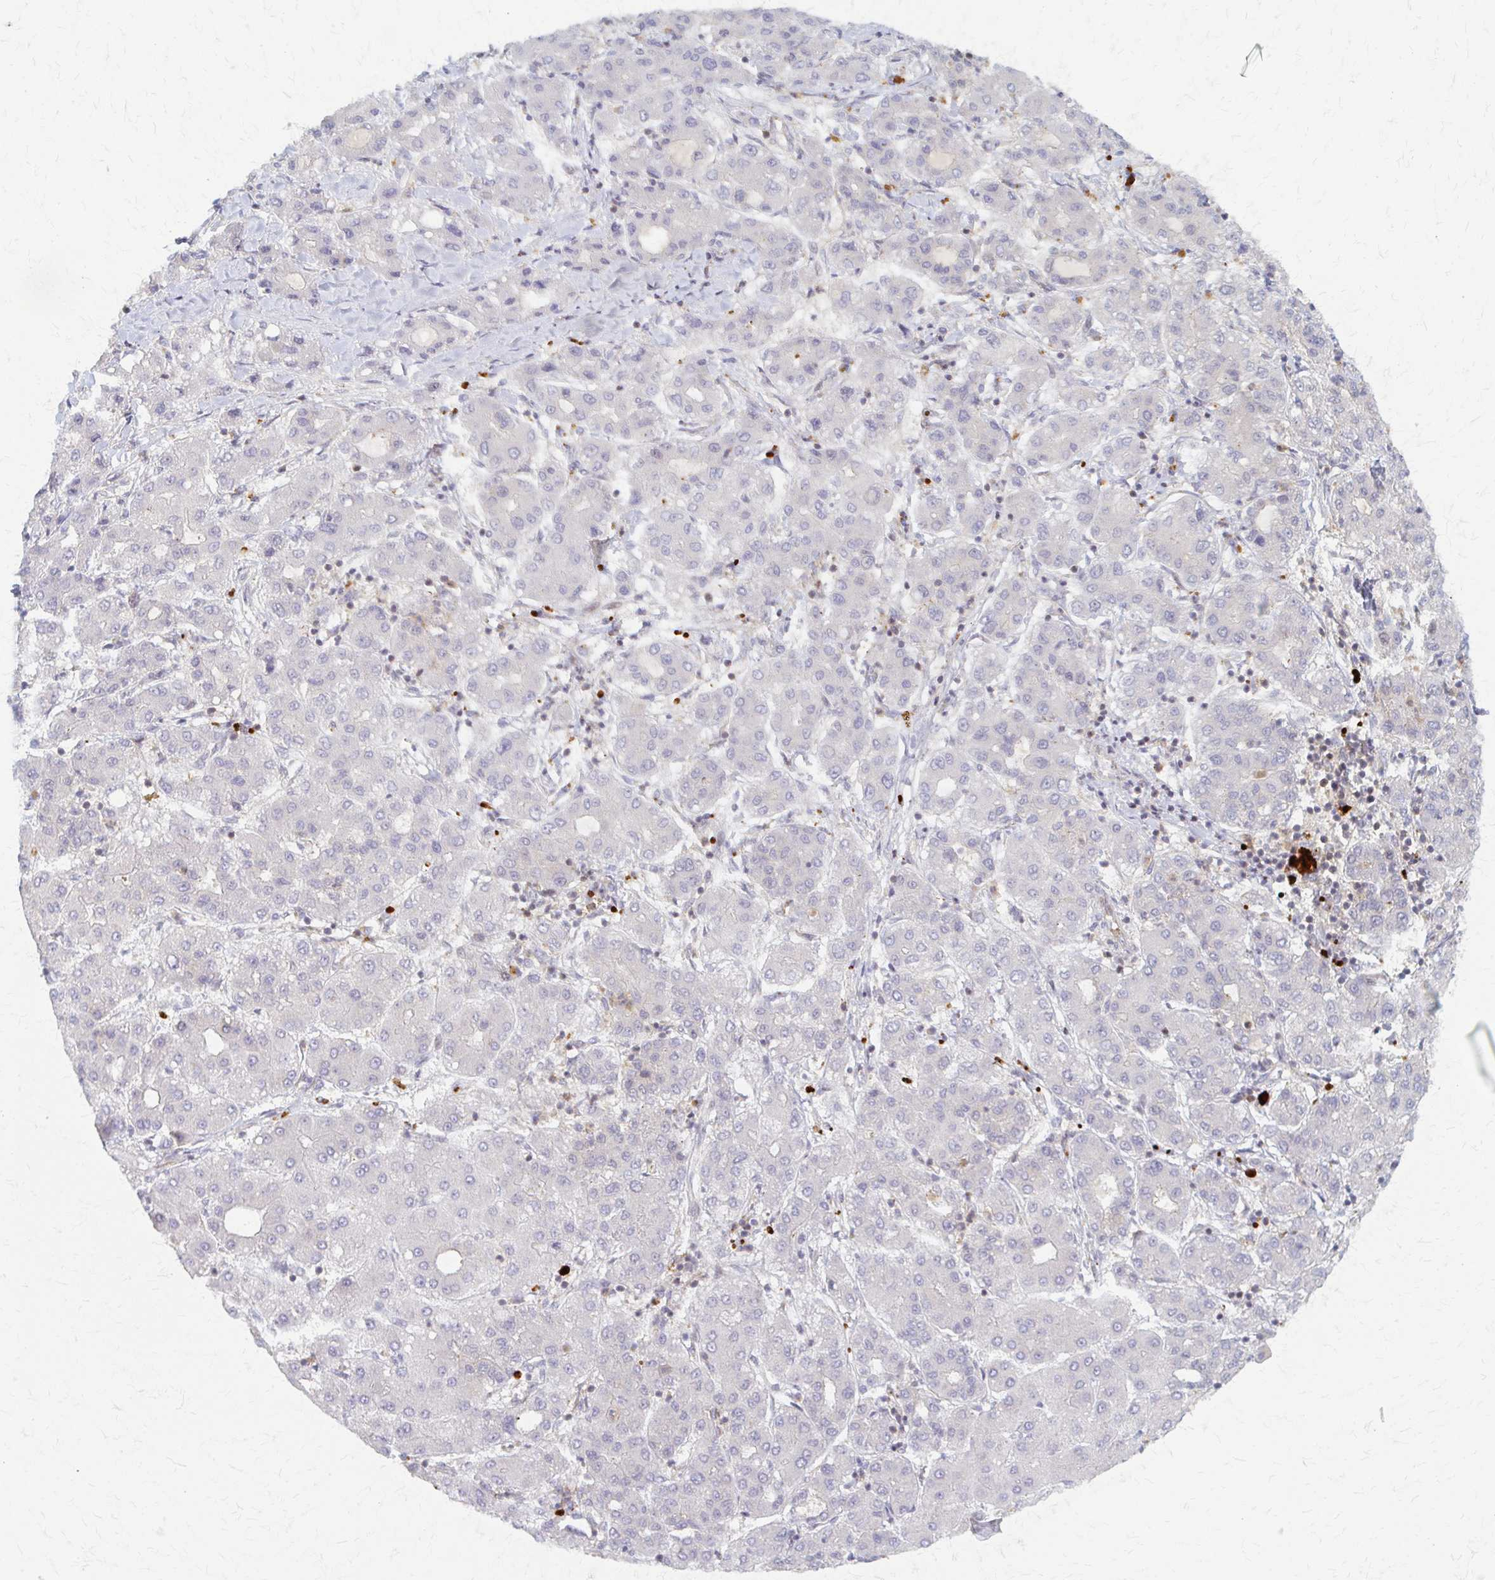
{"staining": {"intensity": "negative", "quantity": "none", "location": "none"}, "tissue": "liver cancer", "cell_type": "Tumor cells", "image_type": "cancer", "snomed": [{"axis": "morphology", "description": "Carcinoma, Hepatocellular, NOS"}, {"axis": "topography", "description": "Liver"}], "caption": "A high-resolution histopathology image shows immunohistochemistry (IHC) staining of liver hepatocellular carcinoma, which displays no significant positivity in tumor cells.", "gene": "ARHGAP35", "patient": {"sex": "male", "age": 65}}